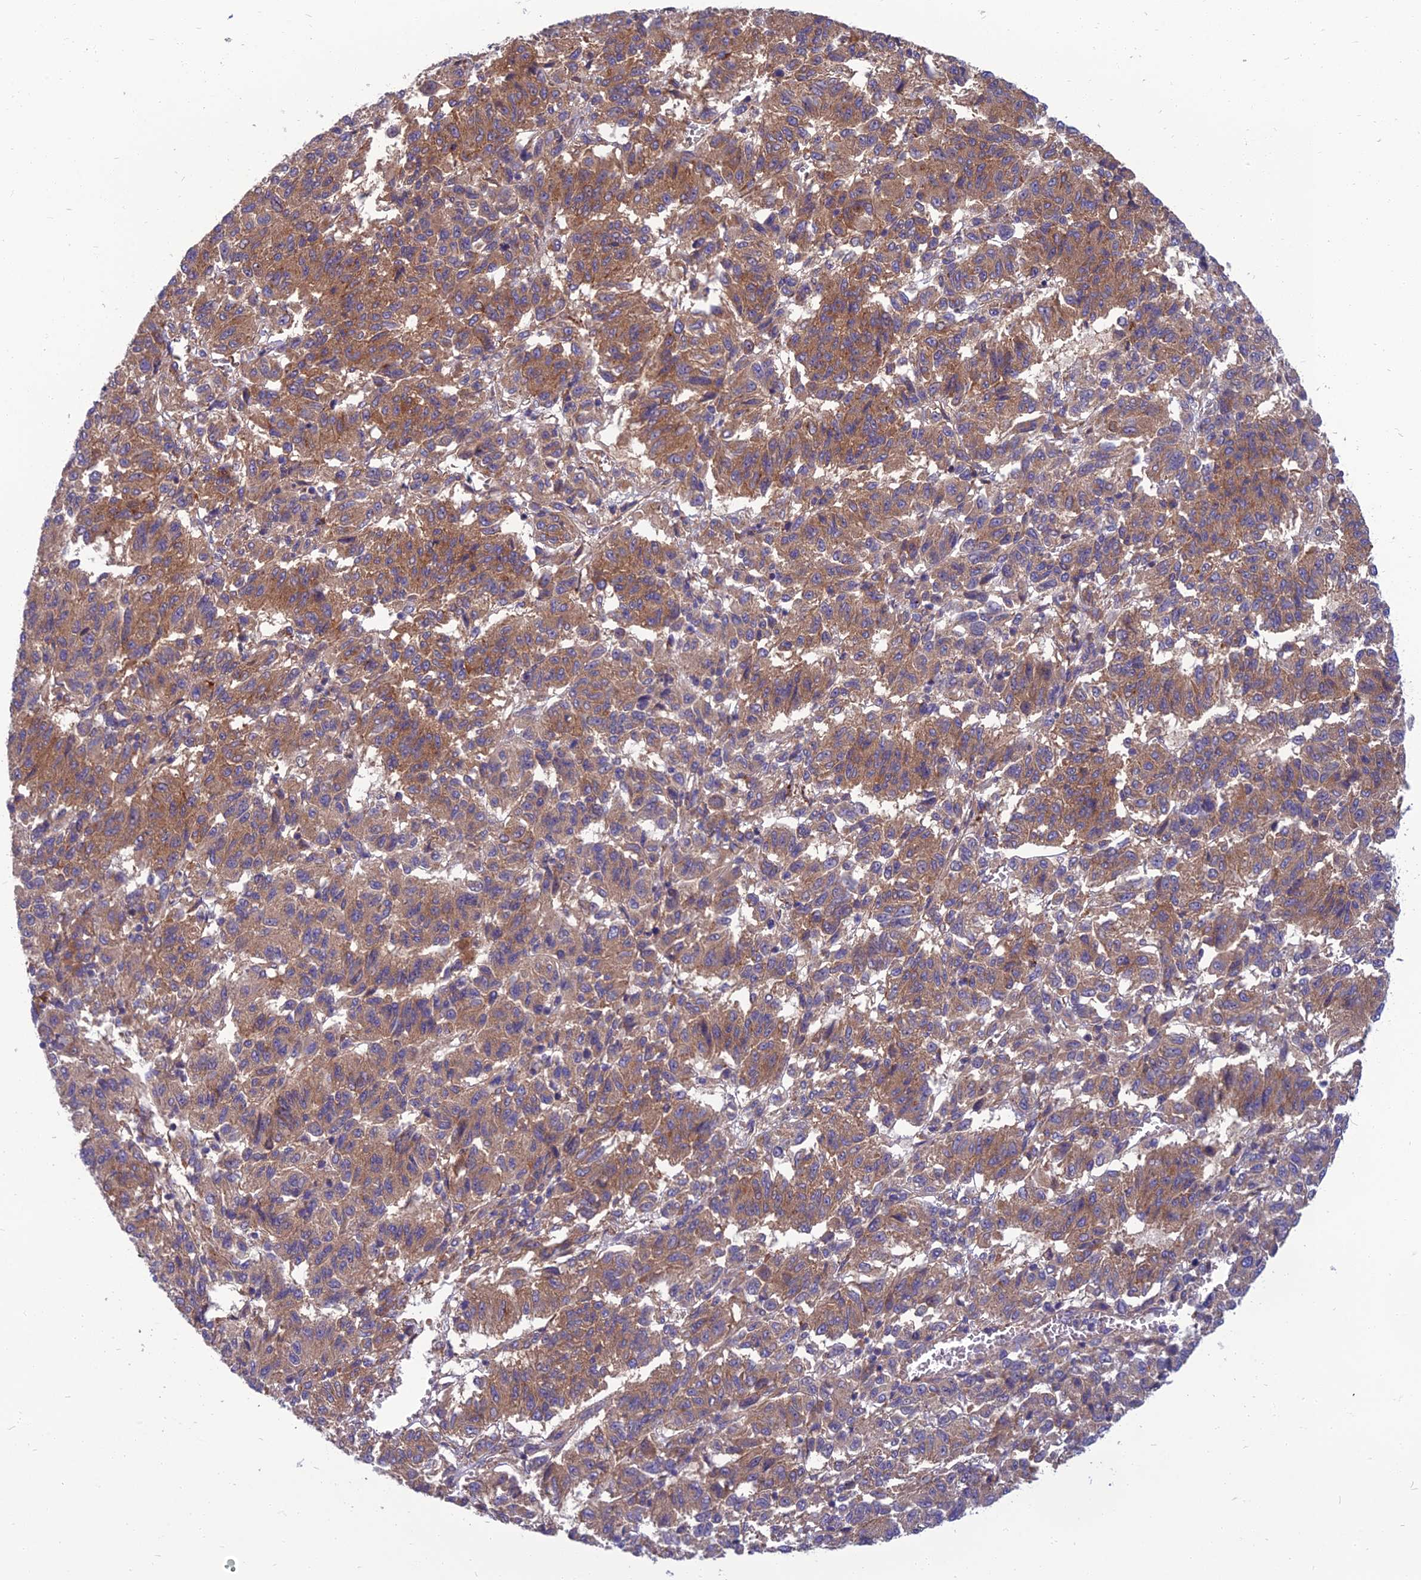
{"staining": {"intensity": "moderate", "quantity": ">75%", "location": "cytoplasmic/membranous"}, "tissue": "melanoma", "cell_type": "Tumor cells", "image_type": "cancer", "snomed": [{"axis": "morphology", "description": "Malignant melanoma, Metastatic site"}, {"axis": "topography", "description": "Lung"}], "caption": "Human malignant melanoma (metastatic site) stained for a protein (brown) demonstrates moderate cytoplasmic/membranous positive expression in about >75% of tumor cells.", "gene": "WDR24", "patient": {"sex": "male", "age": 64}}